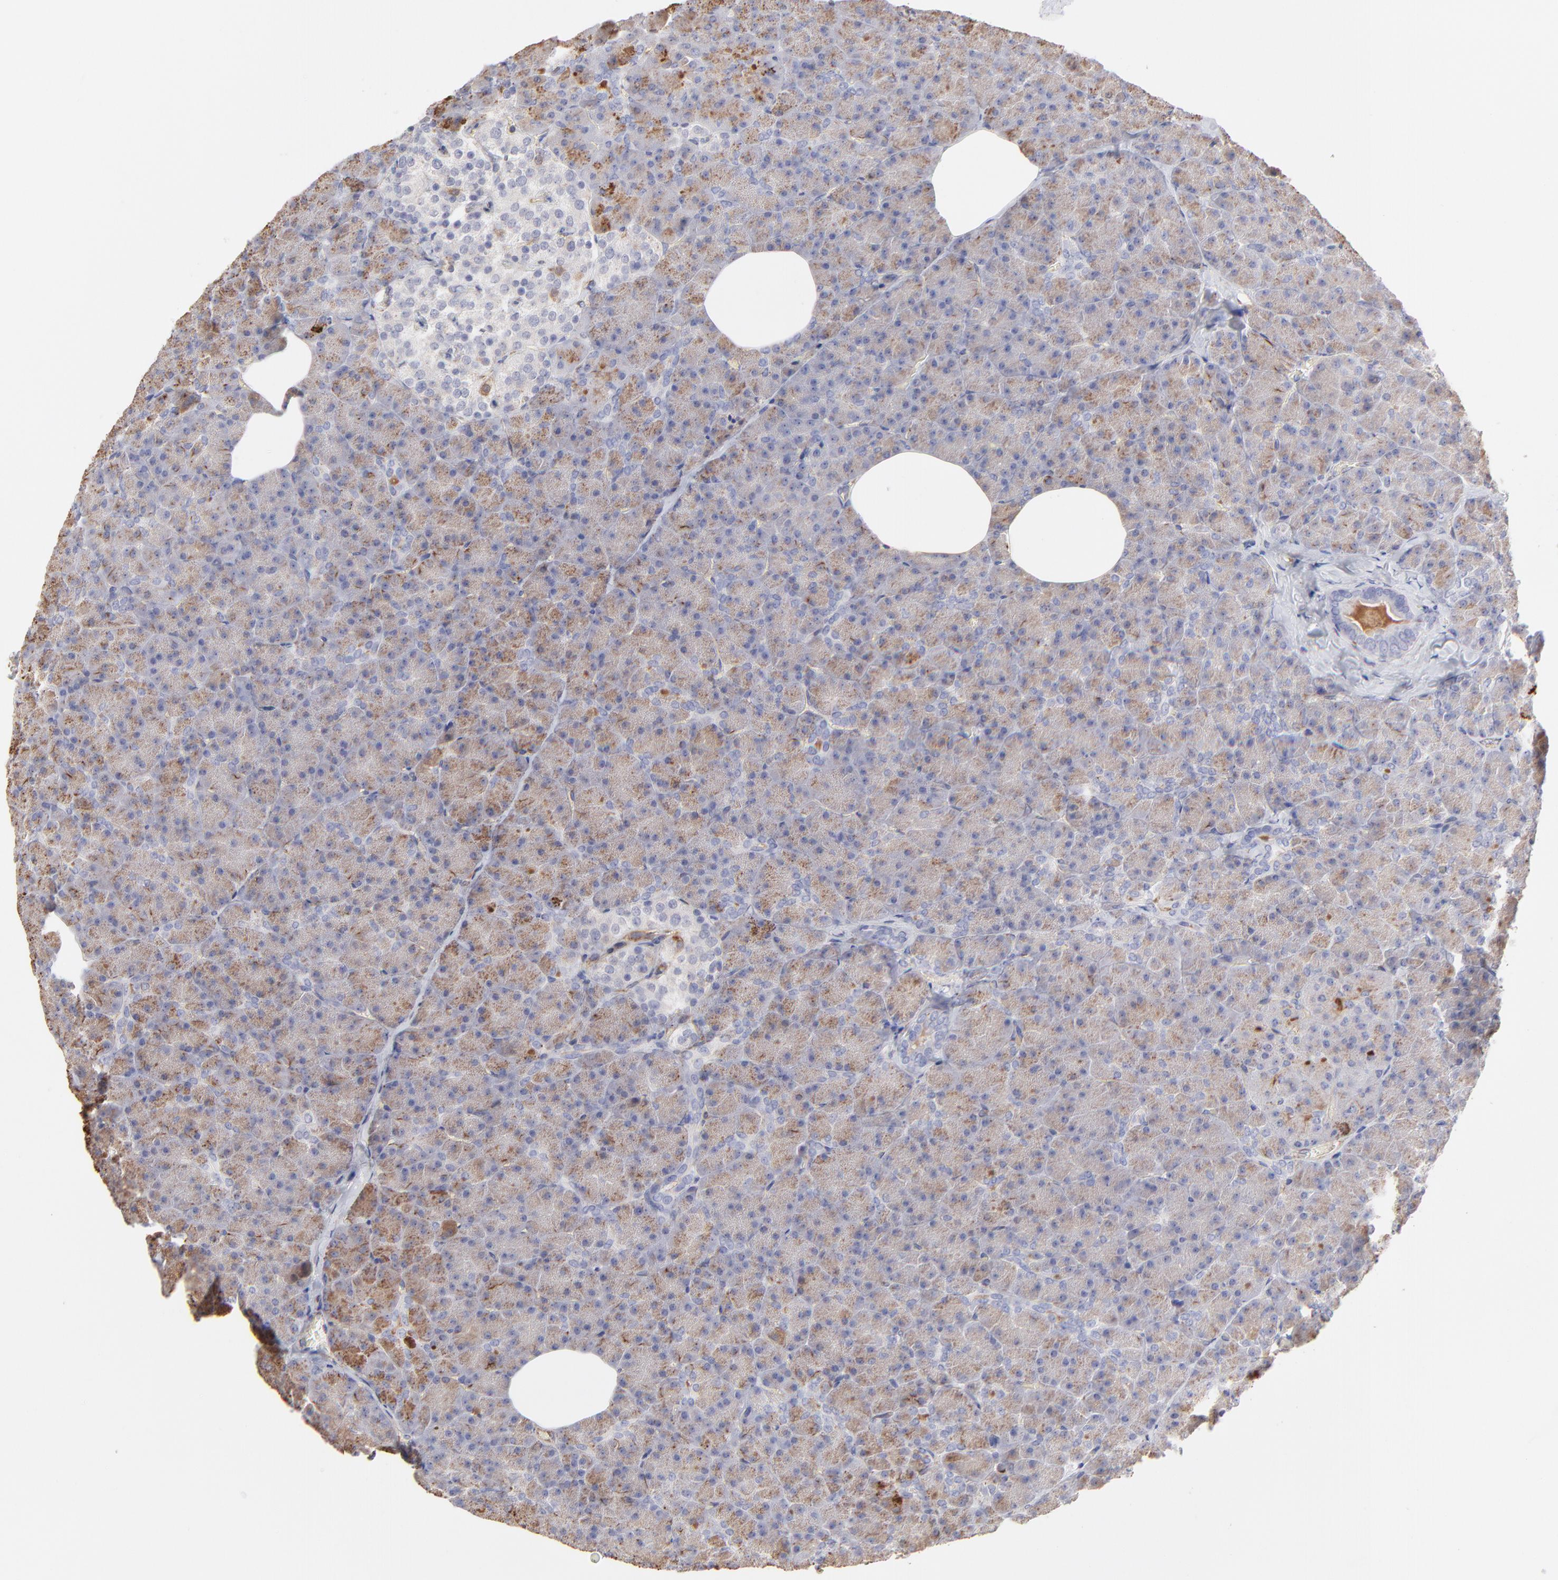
{"staining": {"intensity": "moderate", "quantity": ">75%", "location": "cytoplasmic/membranous"}, "tissue": "pancreas", "cell_type": "Exocrine glandular cells", "image_type": "normal", "snomed": [{"axis": "morphology", "description": "Normal tissue, NOS"}, {"axis": "topography", "description": "Pancreas"}], "caption": "Pancreas stained with DAB (3,3'-diaminobenzidine) IHC shows medium levels of moderate cytoplasmic/membranous staining in approximately >75% of exocrine glandular cells.", "gene": "COX8C", "patient": {"sex": "female", "age": 35}}